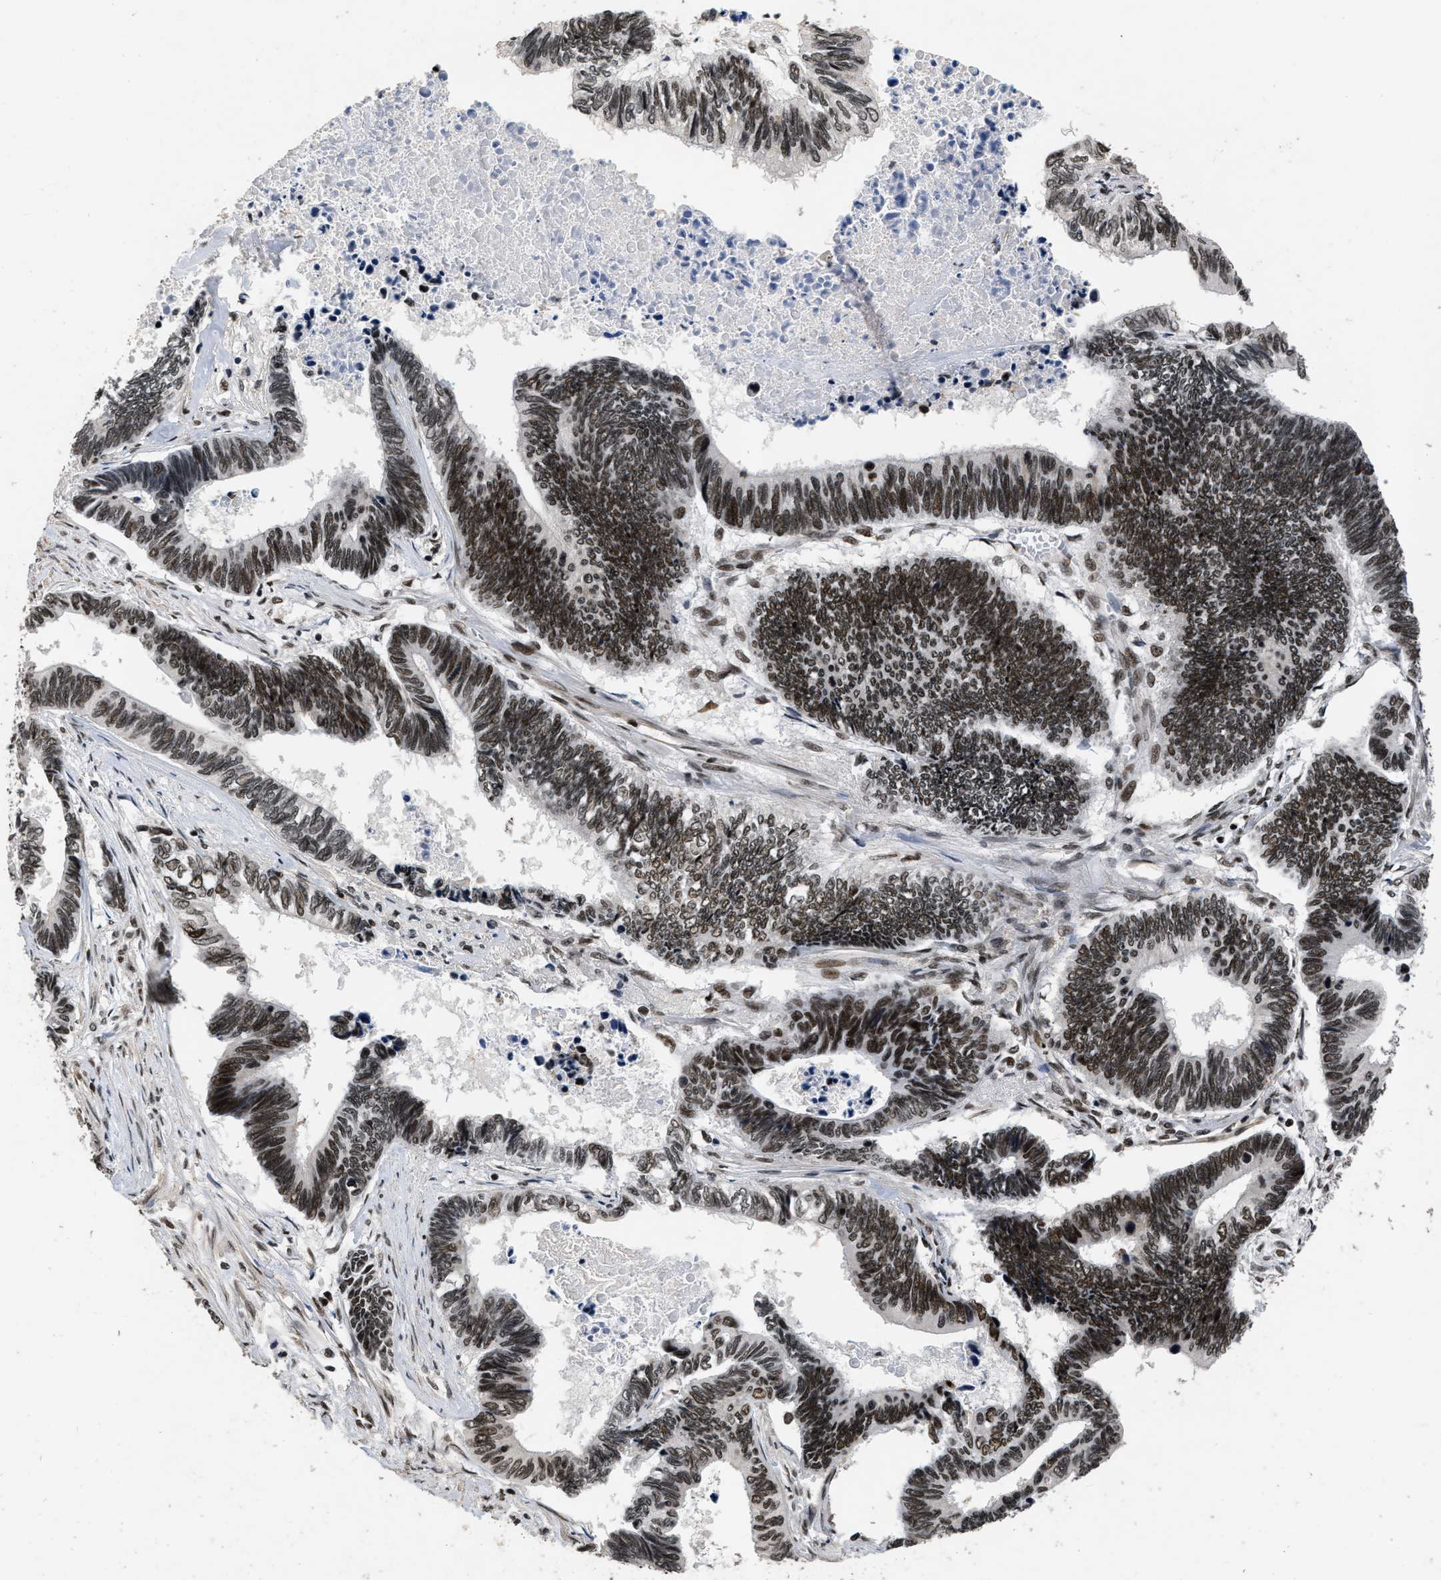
{"staining": {"intensity": "strong", "quantity": ">75%", "location": "nuclear"}, "tissue": "pancreatic cancer", "cell_type": "Tumor cells", "image_type": "cancer", "snomed": [{"axis": "morphology", "description": "Adenocarcinoma, NOS"}, {"axis": "topography", "description": "Pancreas"}], "caption": "This histopathology image reveals immunohistochemistry (IHC) staining of adenocarcinoma (pancreatic), with high strong nuclear staining in about >75% of tumor cells.", "gene": "SMARCB1", "patient": {"sex": "female", "age": 70}}